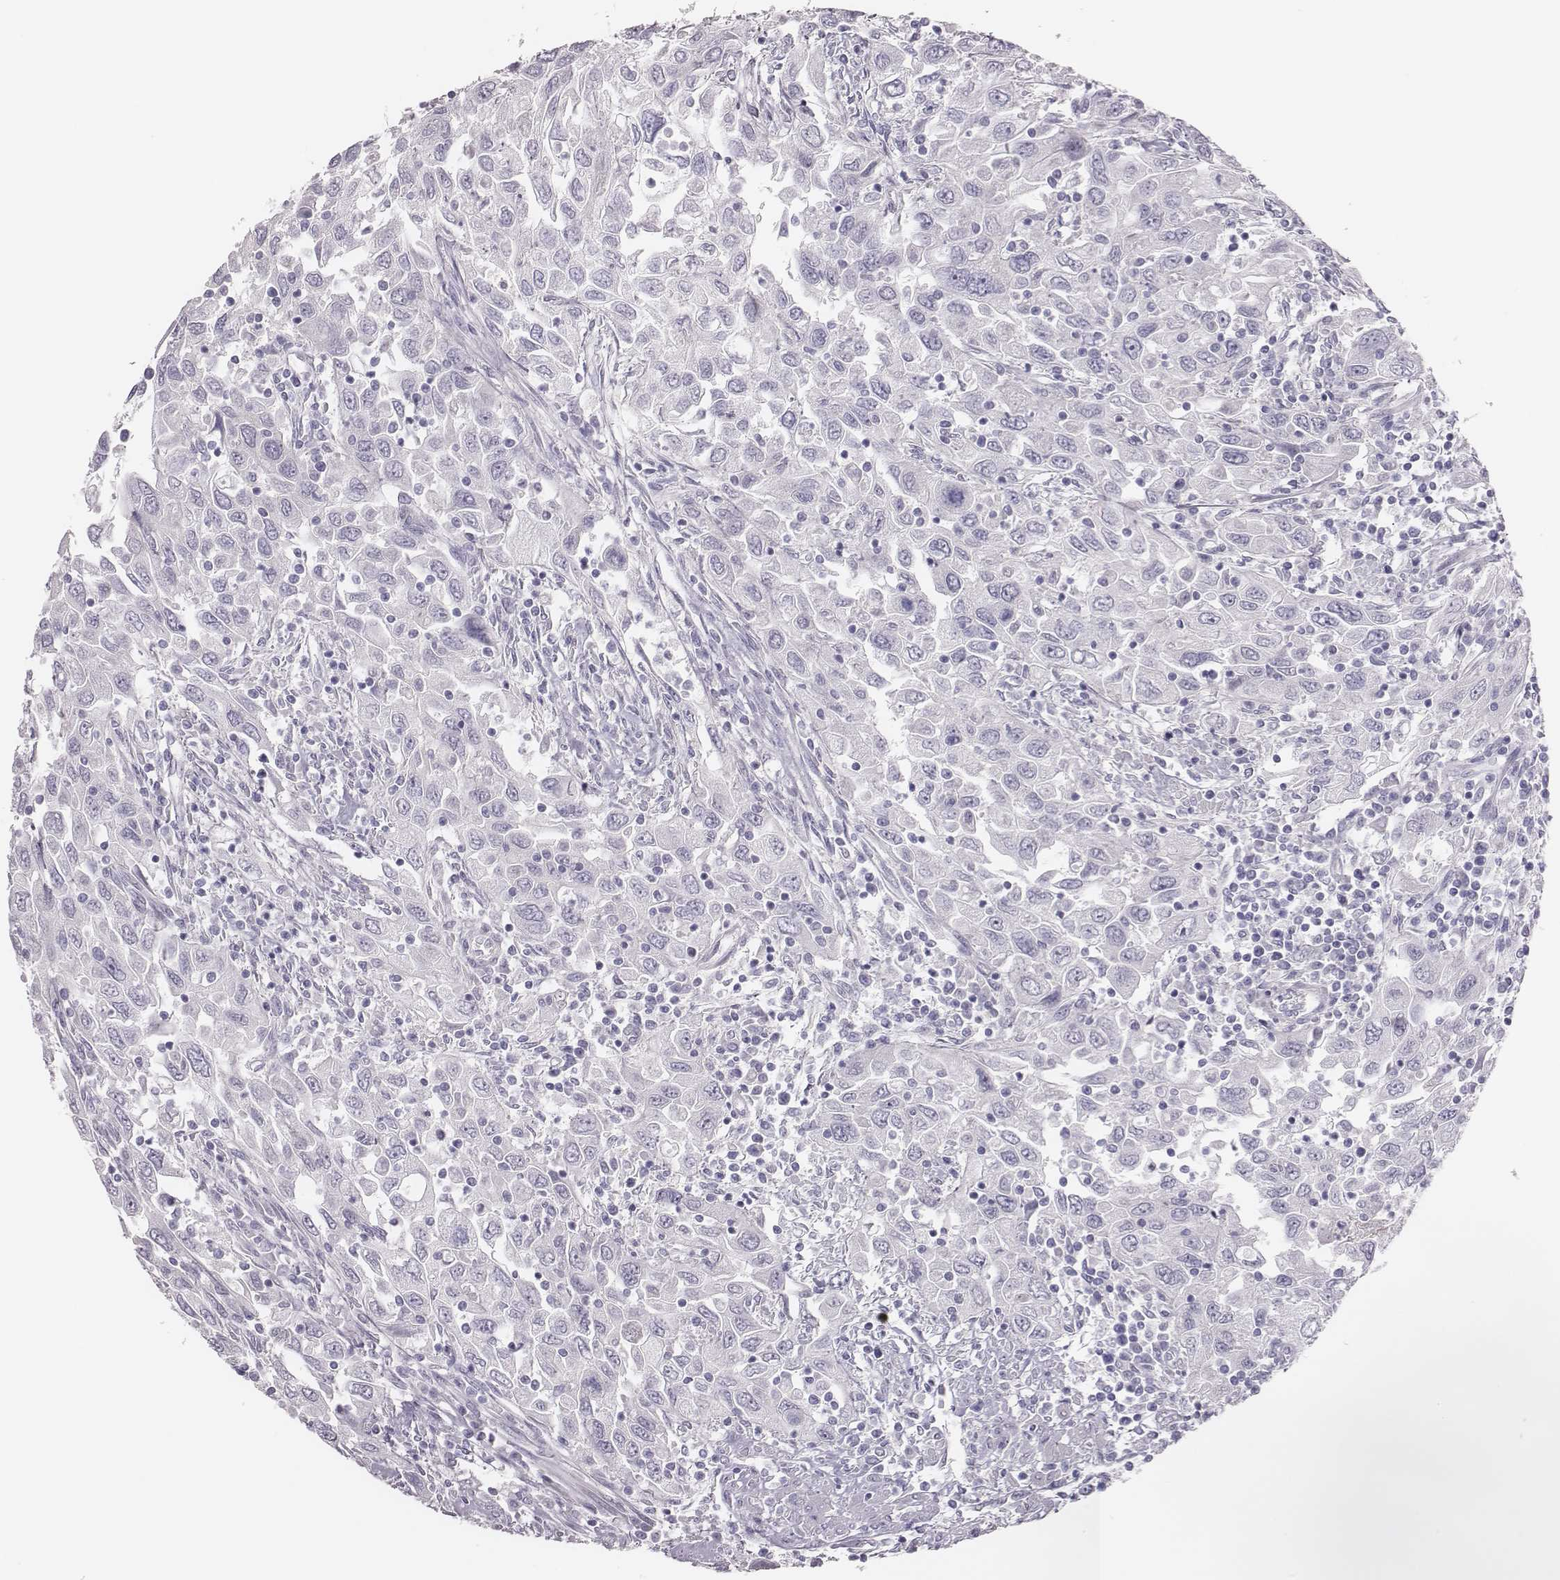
{"staining": {"intensity": "negative", "quantity": "none", "location": "none"}, "tissue": "urothelial cancer", "cell_type": "Tumor cells", "image_type": "cancer", "snomed": [{"axis": "morphology", "description": "Urothelial carcinoma, High grade"}, {"axis": "topography", "description": "Urinary bladder"}], "caption": "An immunohistochemistry photomicrograph of high-grade urothelial carcinoma is shown. There is no staining in tumor cells of high-grade urothelial carcinoma.", "gene": "SCML2", "patient": {"sex": "male", "age": 76}}